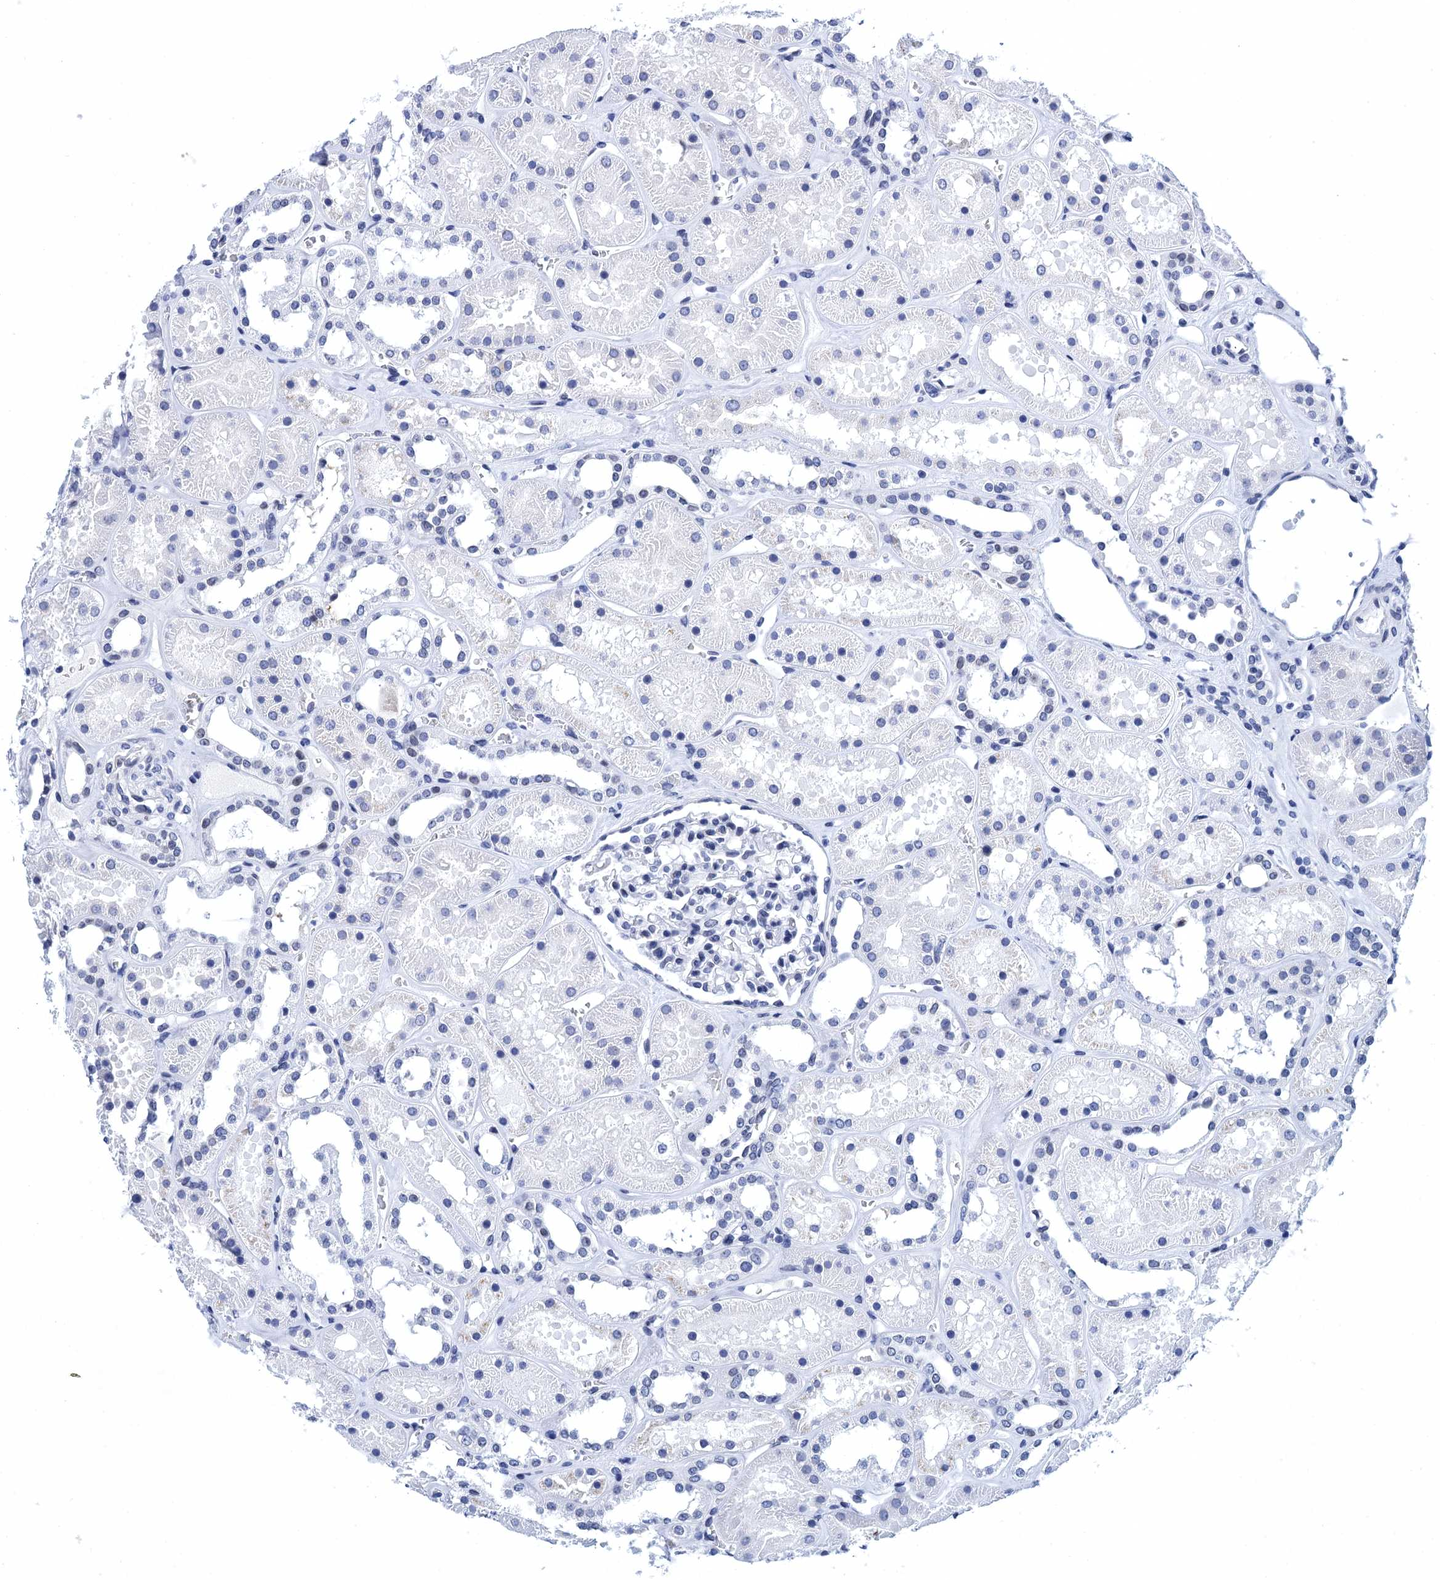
{"staining": {"intensity": "negative", "quantity": "none", "location": "none"}, "tissue": "kidney", "cell_type": "Cells in glomeruli", "image_type": "normal", "snomed": [{"axis": "morphology", "description": "Normal tissue, NOS"}, {"axis": "topography", "description": "Kidney"}], "caption": "Immunohistochemistry image of unremarkable kidney: human kidney stained with DAB (3,3'-diaminobenzidine) shows no significant protein positivity in cells in glomeruli. Nuclei are stained in blue.", "gene": "METTL25", "patient": {"sex": "female", "age": 41}}